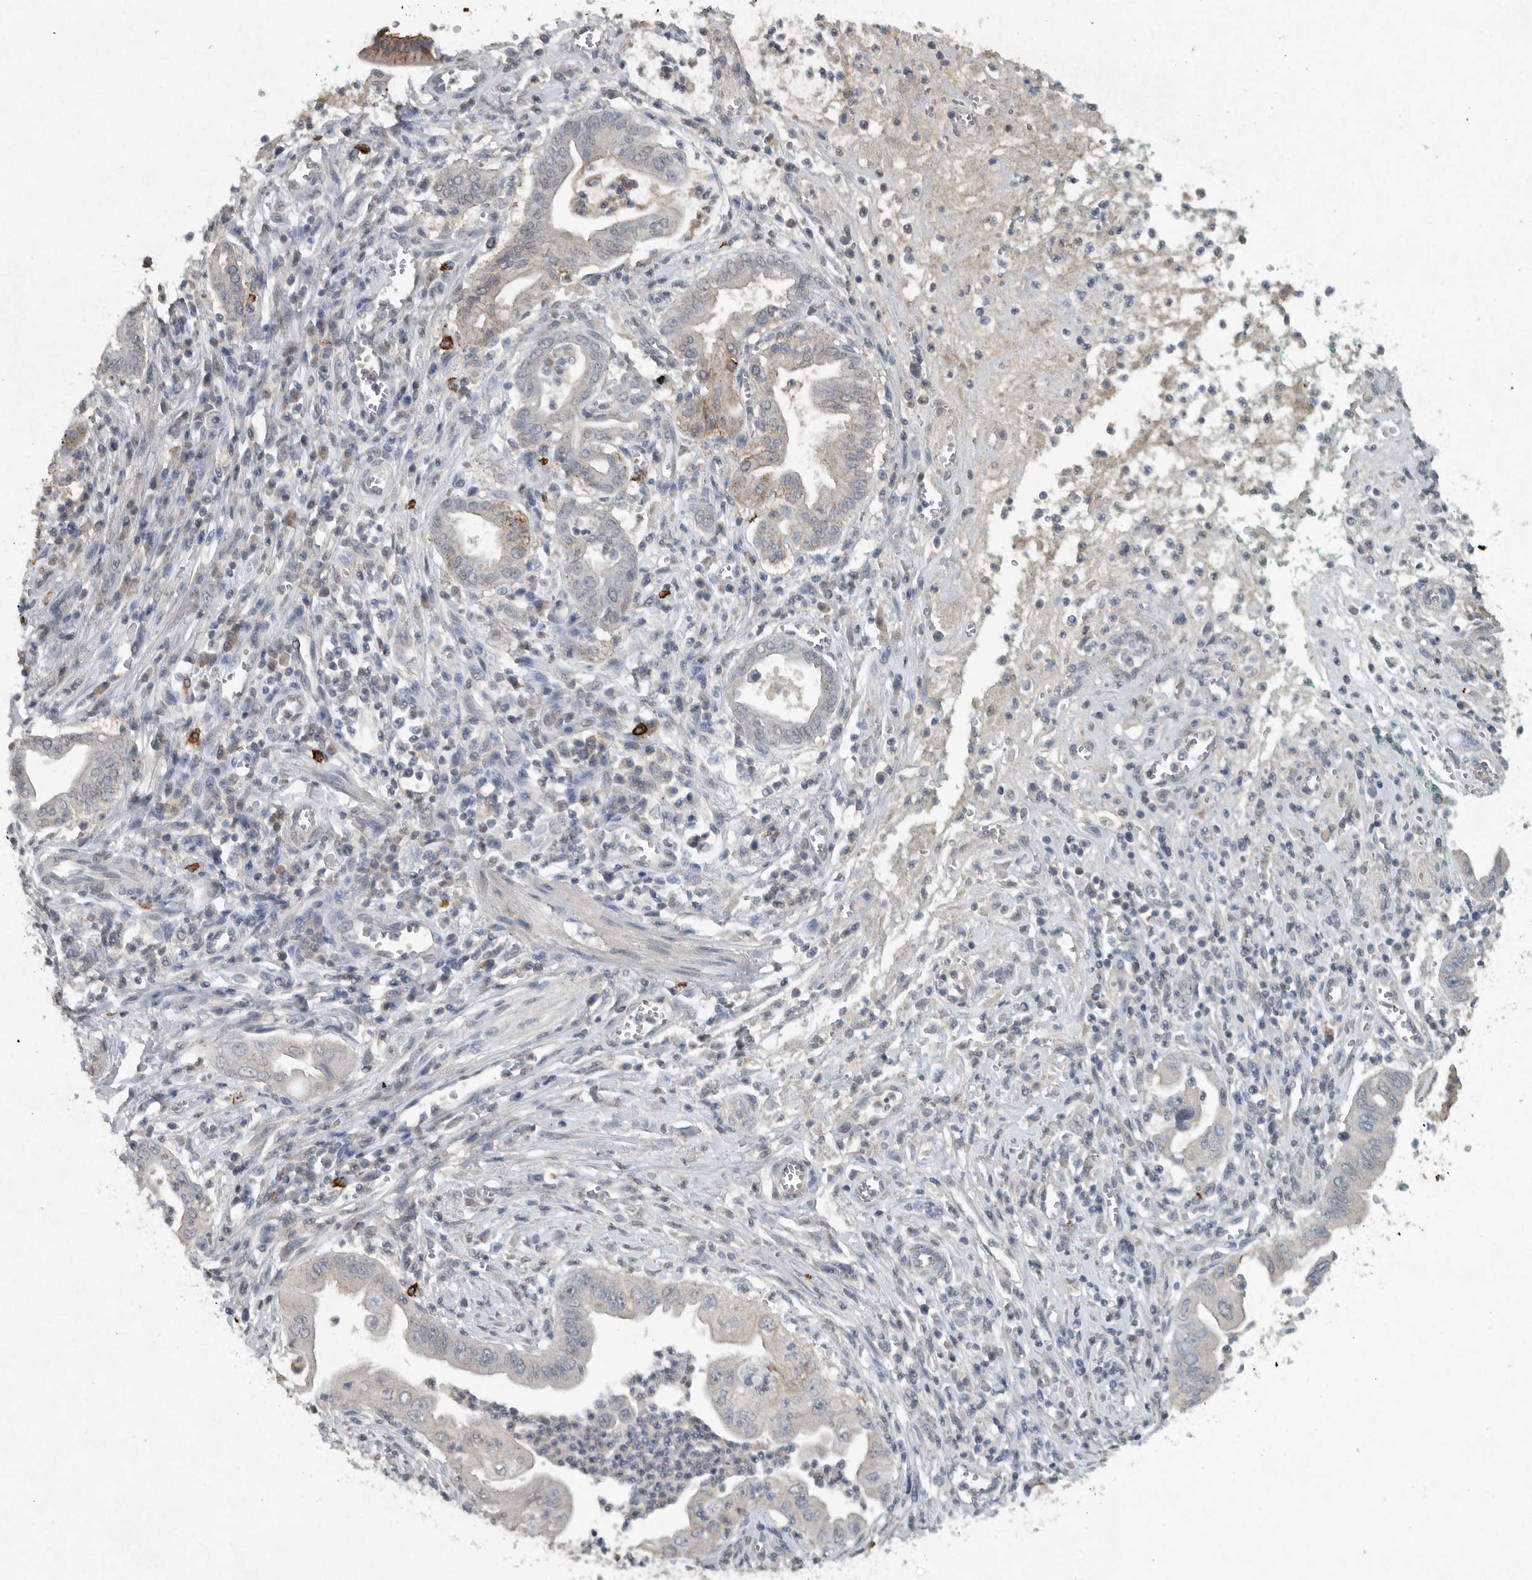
{"staining": {"intensity": "moderate", "quantity": "<25%", "location": "cytoplasmic/membranous"}, "tissue": "pancreatic cancer", "cell_type": "Tumor cells", "image_type": "cancer", "snomed": [{"axis": "morphology", "description": "Adenocarcinoma, NOS"}, {"axis": "topography", "description": "Pancreas"}], "caption": "Pancreatic cancer was stained to show a protein in brown. There is low levels of moderate cytoplasmic/membranous expression in about <25% of tumor cells.", "gene": "IL20", "patient": {"sex": "male", "age": 78}}